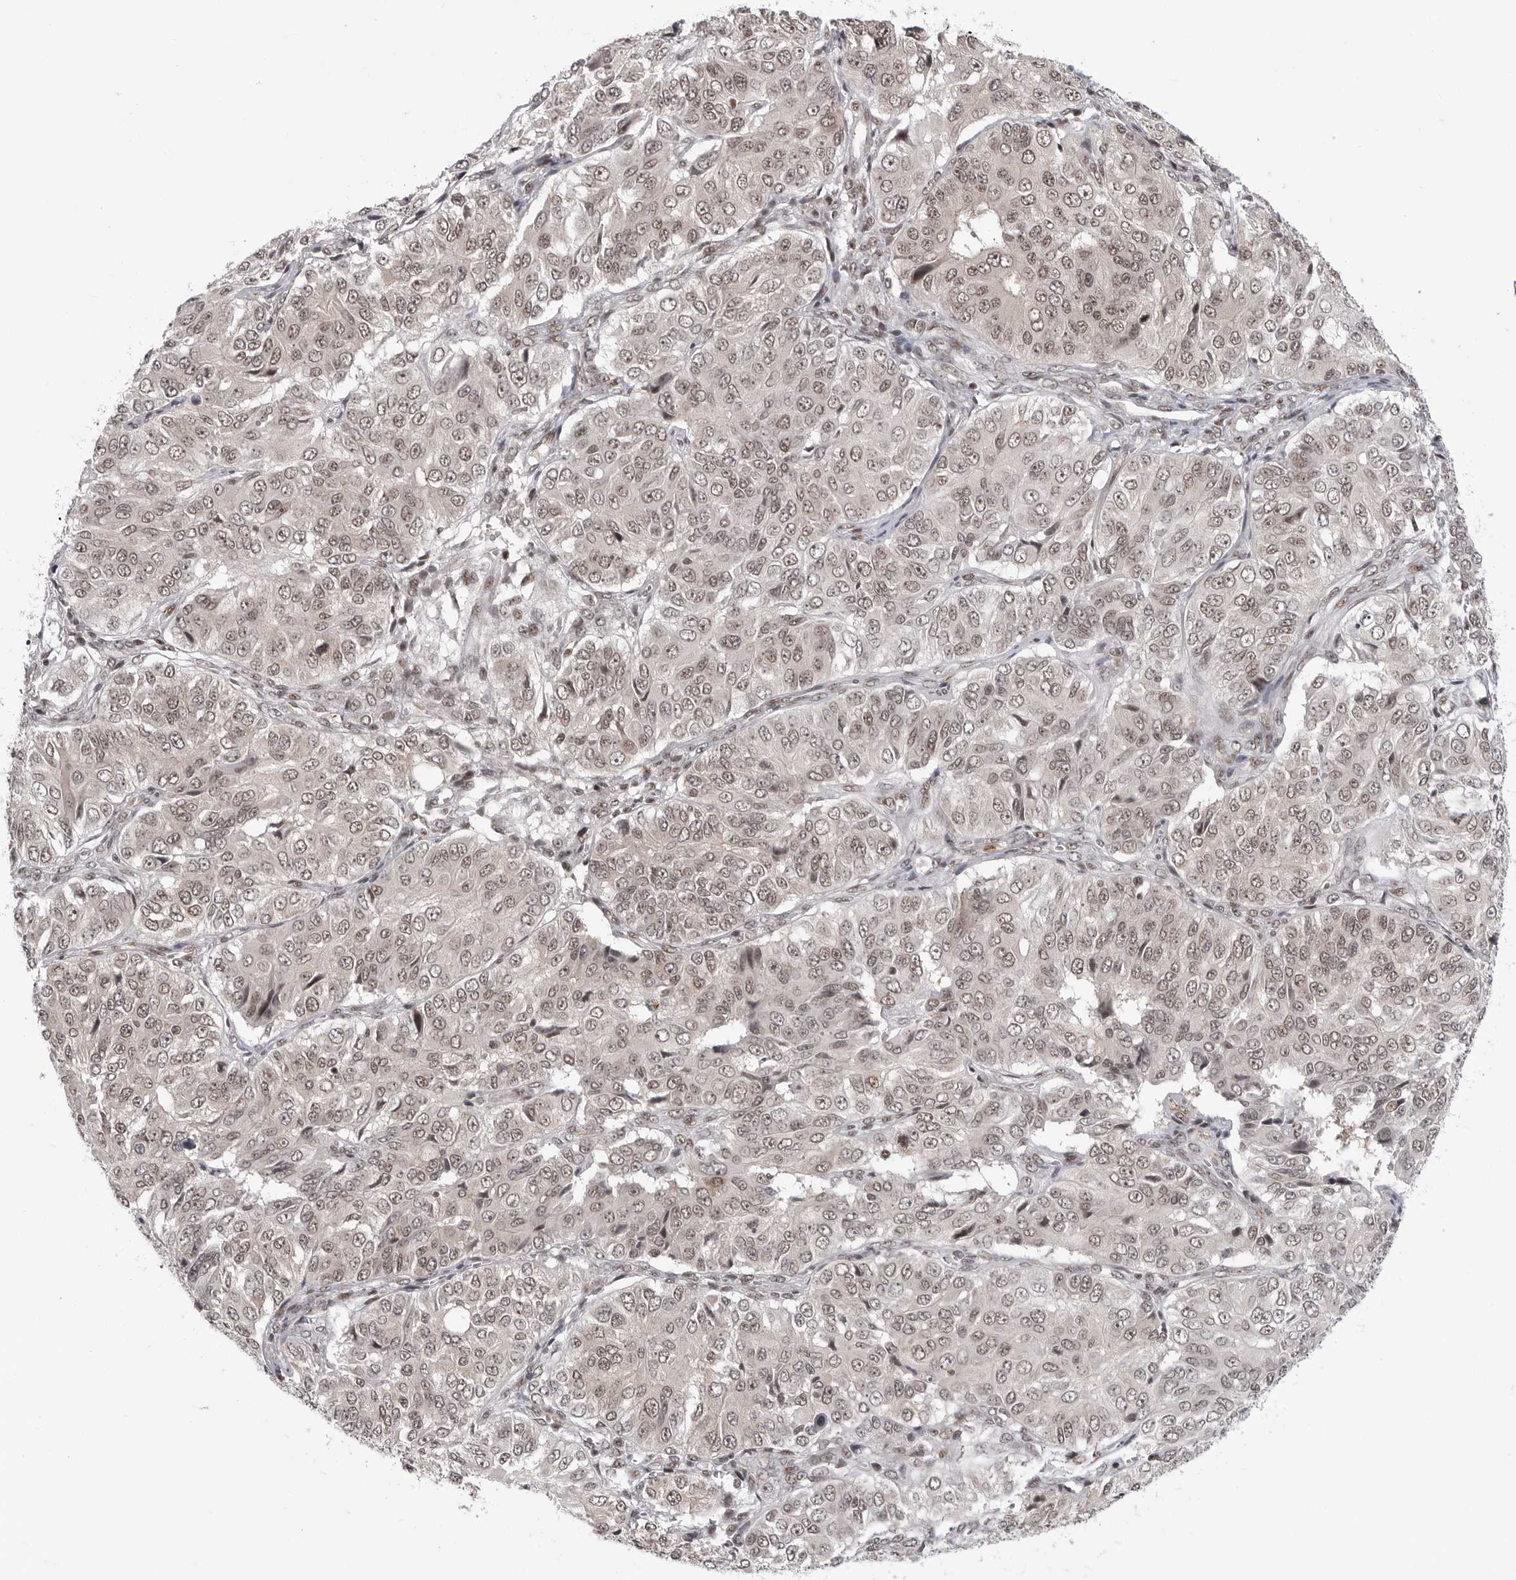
{"staining": {"intensity": "weak", "quantity": ">75%", "location": "nuclear"}, "tissue": "ovarian cancer", "cell_type": "Tumor cells", "image_type": "cancer", "snomed": [{"axis": "morphology", "description": "Carcinoma, endometroid"}, {"axis": "topography", "description": "Ovary"}], "caption": "A brown stain highlights weak nuclear positivity of a protein in human endometroid carcinoma (ovarian) tumor cells. (DAB (3,3'-diaminobenzidine) = brown stain, brightfield microscopy at high magnification).", "gene": "TRIM66", "patient": {"sex": "female", "age": 51}}